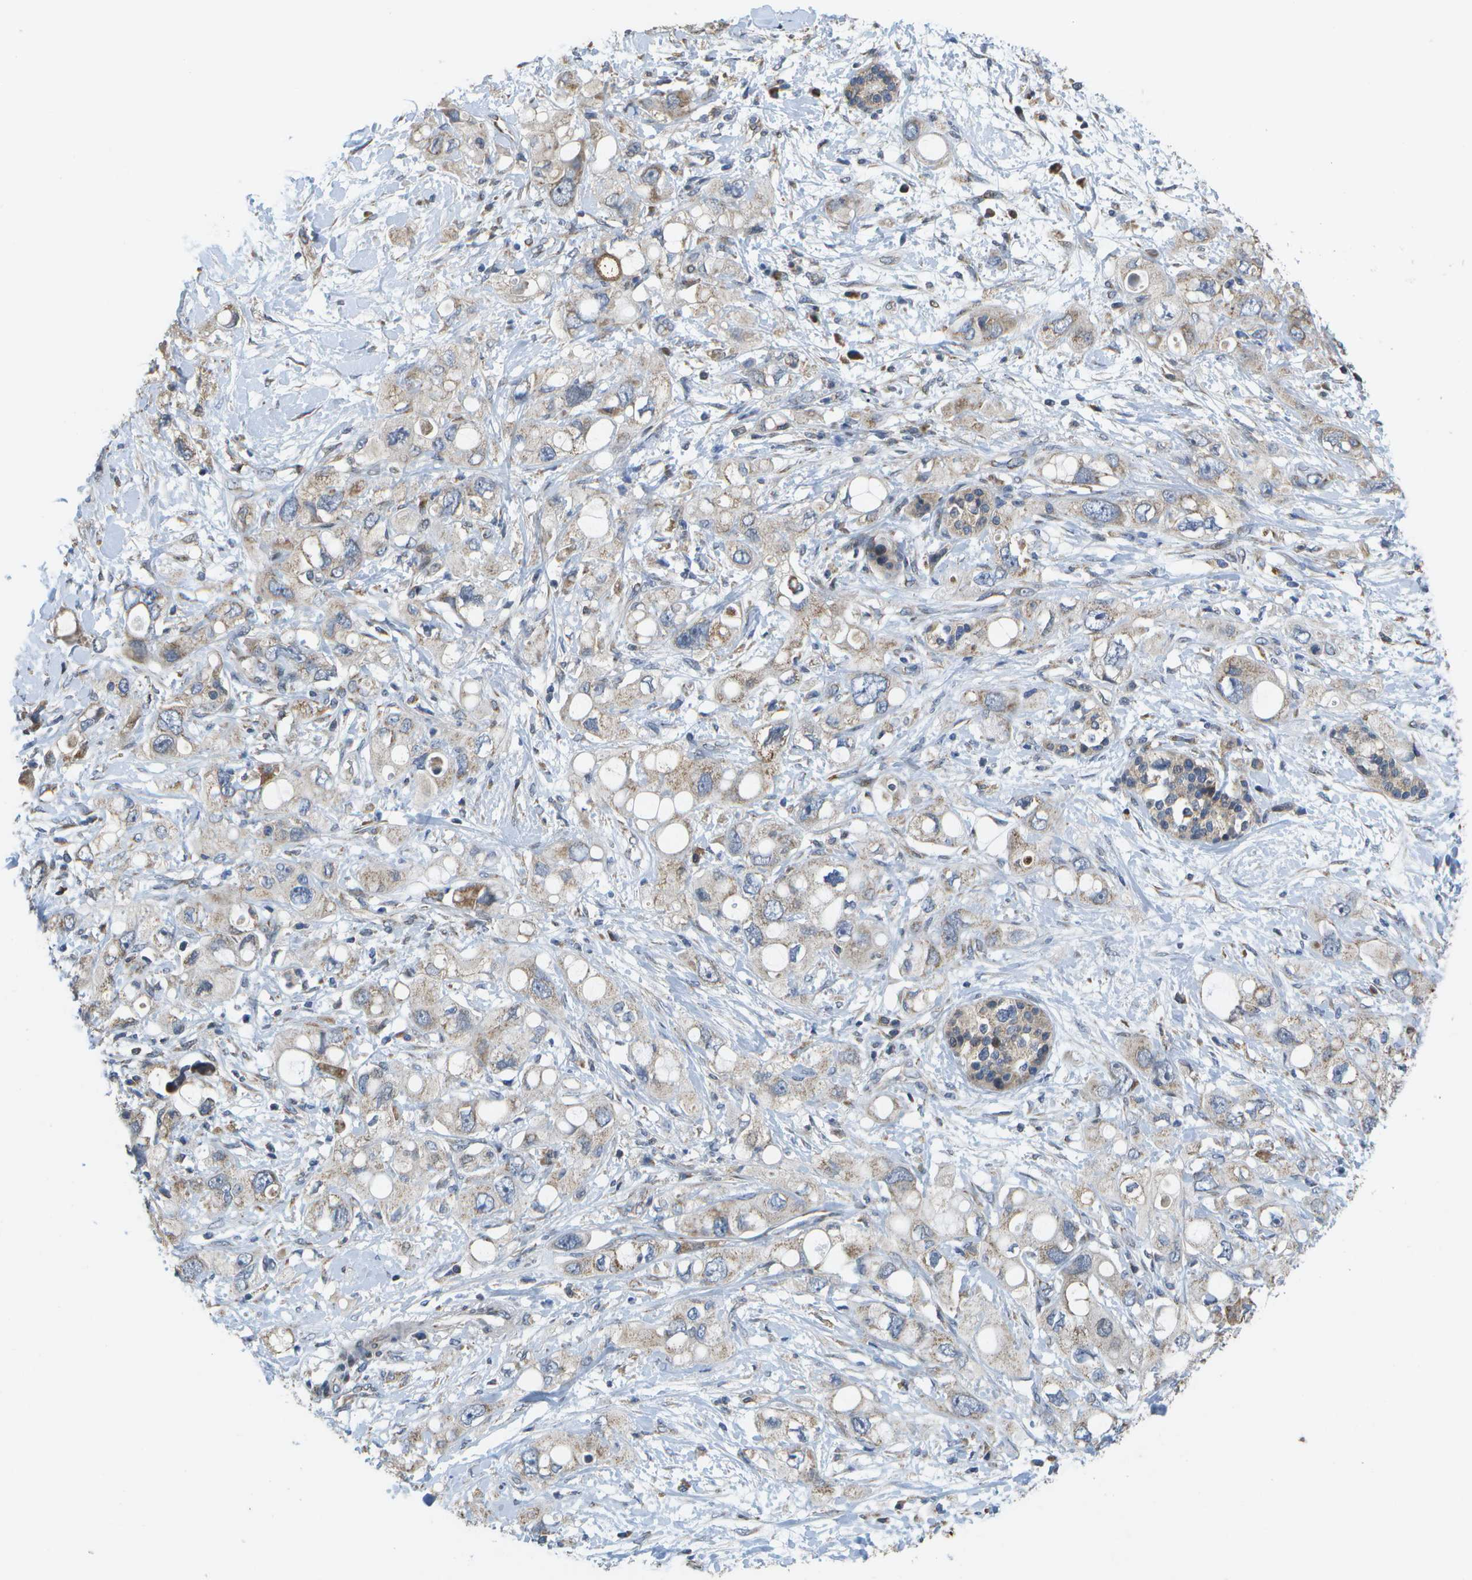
{"staining": {"intensity": "weak", "quantity": ">75%", "location": "cytoplasmic/membranous"}, "tissue": "pancreatic cancer", "cell_type": "Tumor cells", "image_type": "cancer", "snomed": [{"axis": "morphology", "description": "Adenocarcinoma, NOS"}, {"axis": "topography", "description": "Pancreas"}], "caption": "This micrograph displays immunohistochemistry staining of pancreatic adenocarcinoma, with low weak cytoplasmic/membranous expression in about >75% of tumor cells.", "gene": "HADHA", "patient": {"sex": "female", "age": 56}}